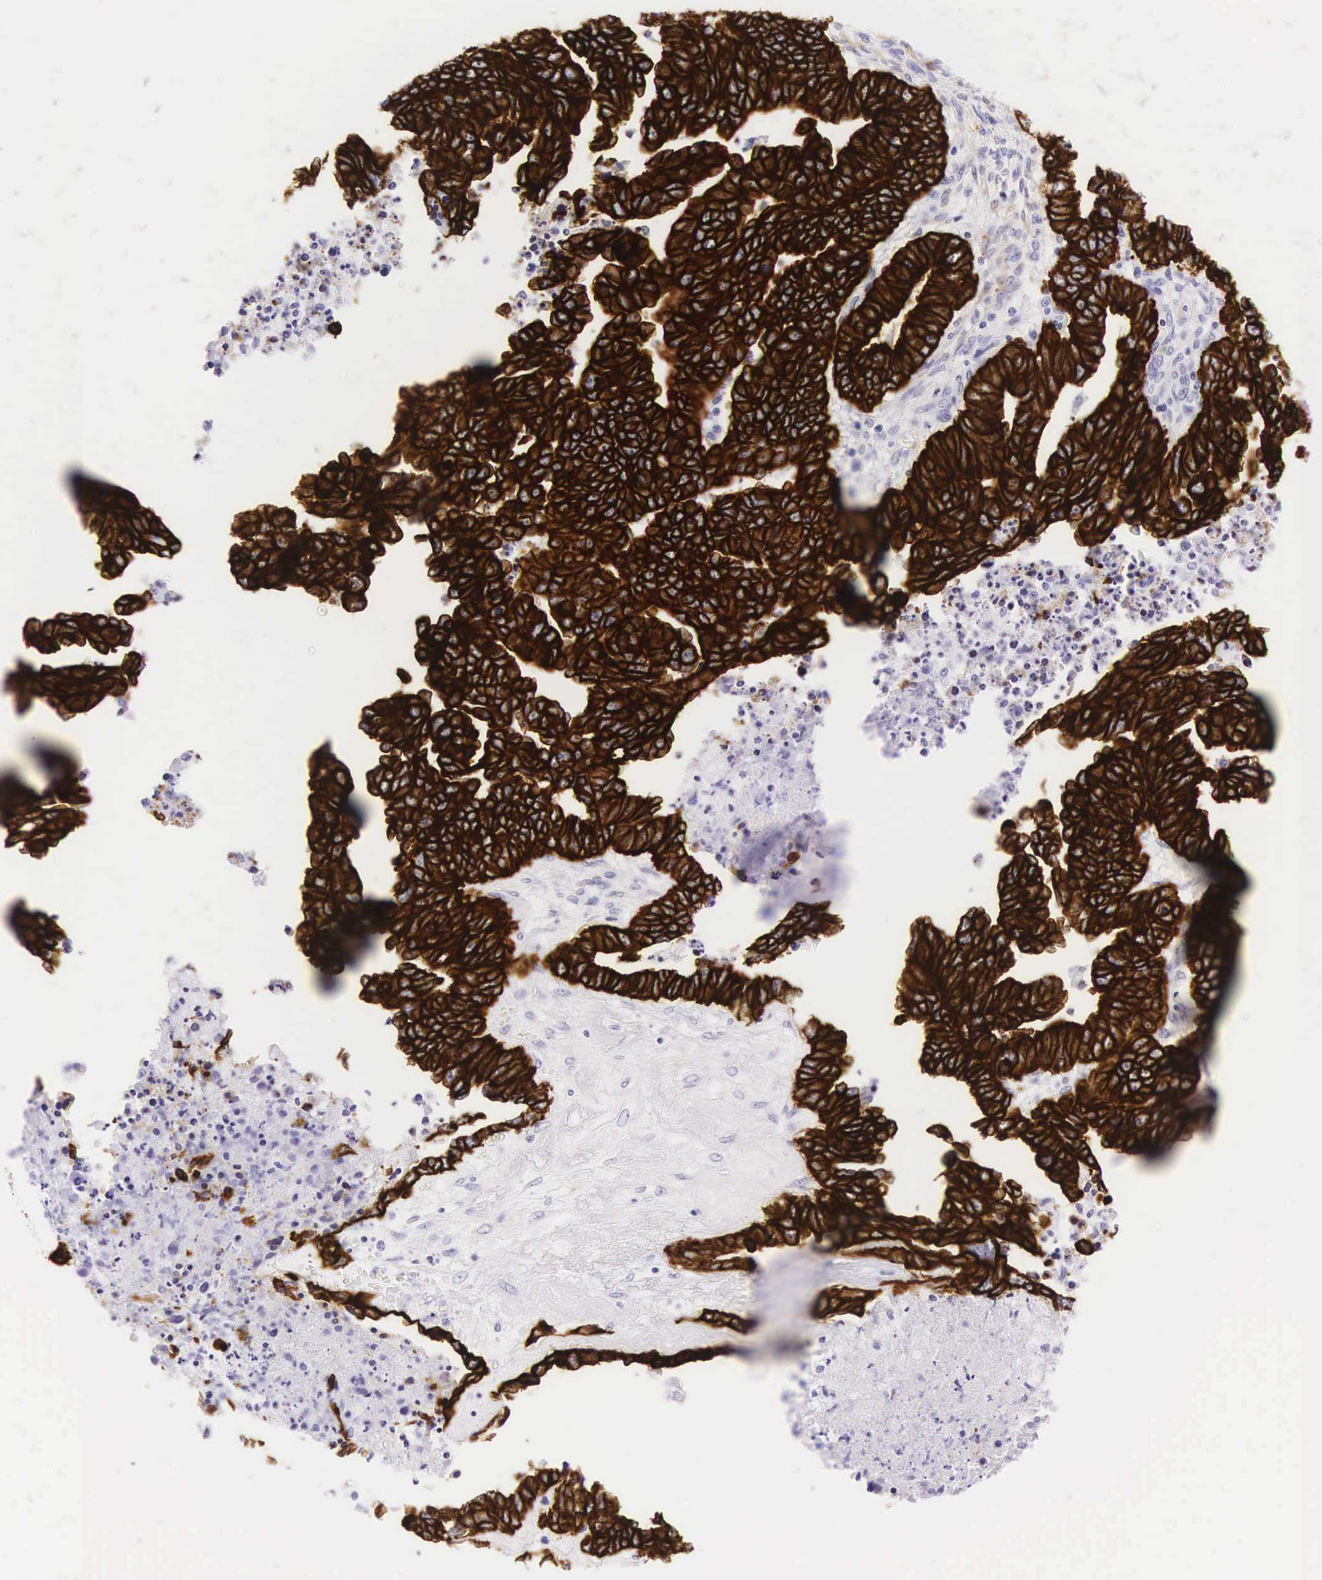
{"staining": {"intensity": "strong", "quantity": ">75%", "location": "cytoplasmic/membranous"}, "tissue": "ovarian cancer", "cell_type": "Tumor cells", "image_type": "cancer", "snomed": [{"axis": "morphology", "description": "Carcinoma, endometroid"}, {"axis": "morphology", "description": "Cystadenocarcinoma, serous, NOS"}, {"axis": "topography", "description": "Ovary"}], "caption": "The immunohistochemical stain shows strong cytoplasmic/membranous staining in tumor cells of ovarian serous cystadenocarcinoma tissue.", "gene": "KRT18", "patient": {"sex": "female", "age": 45}}